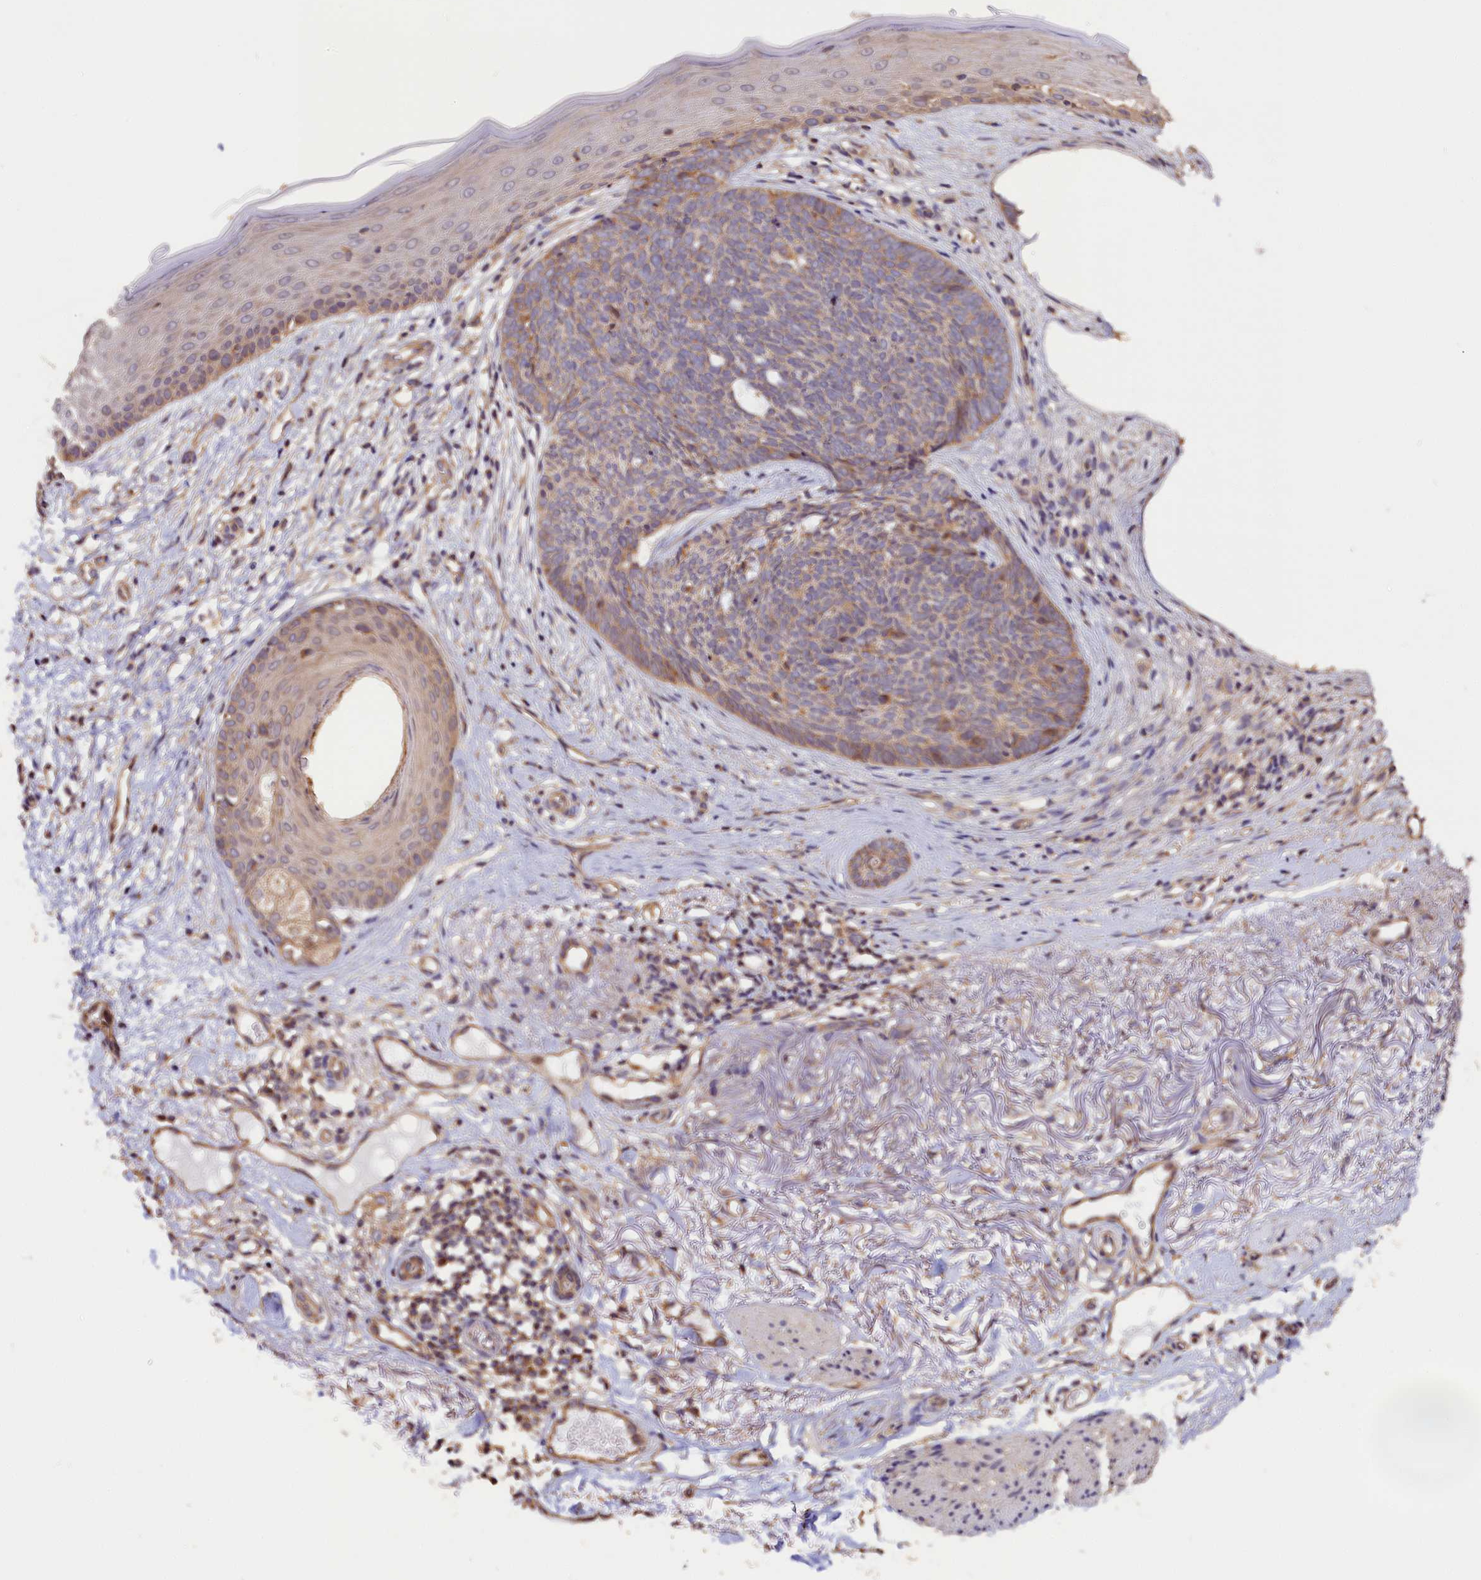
{"staining": {"intensity": "weak", "quantity": "<25%", "location": "cytoplasmic/membranous"}, "tissue": "skin cancer", "cell_type": "Tumor cells", "image_type": "cancer", "snomed": [{"axis": "morphology", "description": "Basal cell carcinoma"}, {"axis": "topography", "description": "Skin"}], "caption": "An immunohistochemistry photomicrograph of skin cancer is shown. There is no staining in tumor cells of skin cancer.", "gene": "KATNB1", "patient": {"sex": "female", "age": 70}}